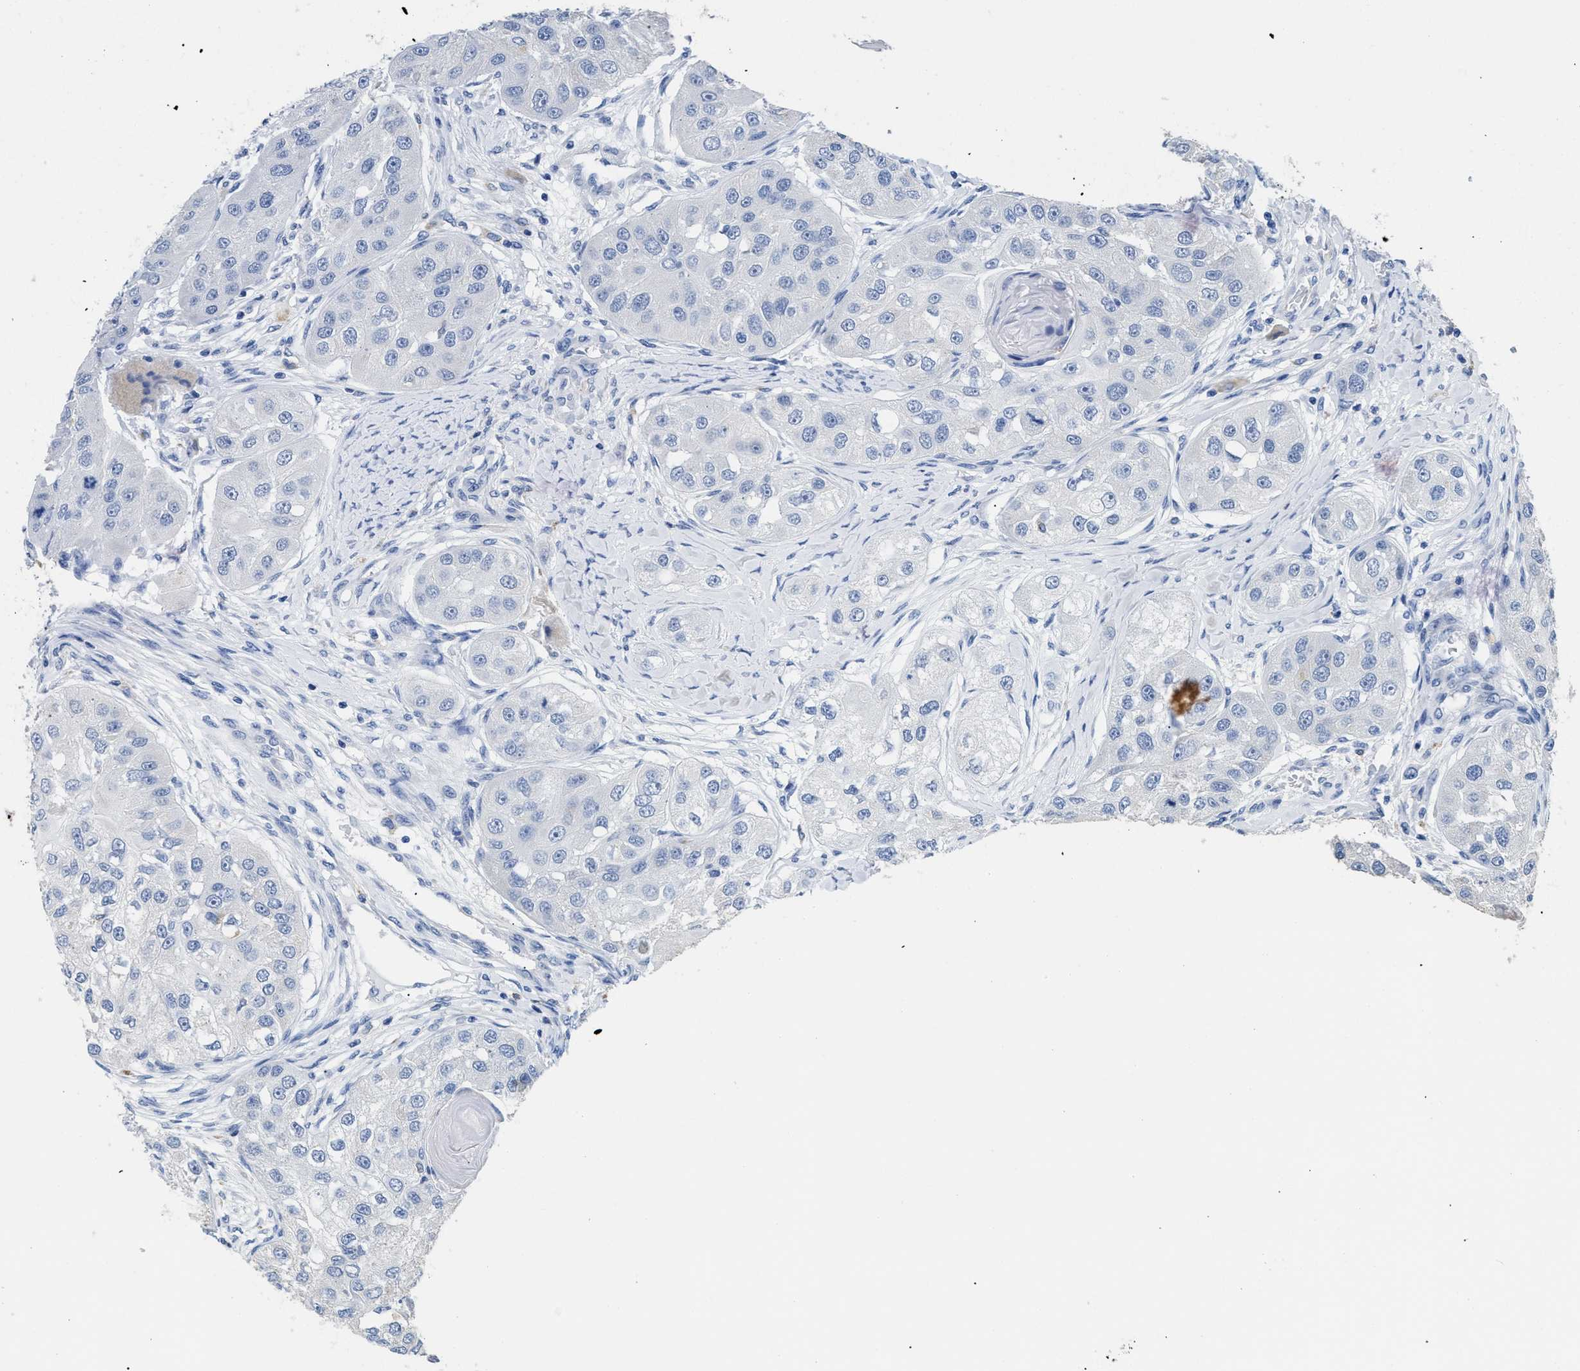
{"staining": {"intensity": "negative", "quantity": "none", "location": "none"}, "tissue": "head and neck cancer", "cell_type": "Tumor cells", "image_type": "cancer", "snomed": [{"axis": "morphology", "description": "Normal tissue, NOS"}, {"axis": "morphology", "description": "Squamous cell carcinoma, NOS"}, {"axis": "topography", "description": "Skeletal muscle"}, {"axis": "topography", "description": "Head-Neck"}], "caption": "The photomicrograph displays no significant staining in tumor cells of head and neck squamous cell carcinoma. Brightfield microscopy of IHC stained with DAB (brown) and hematoxylin (blue), captured at high magnification.", "gene": "APOBEC2", "patient": {"sex": "male", "age": 51}}